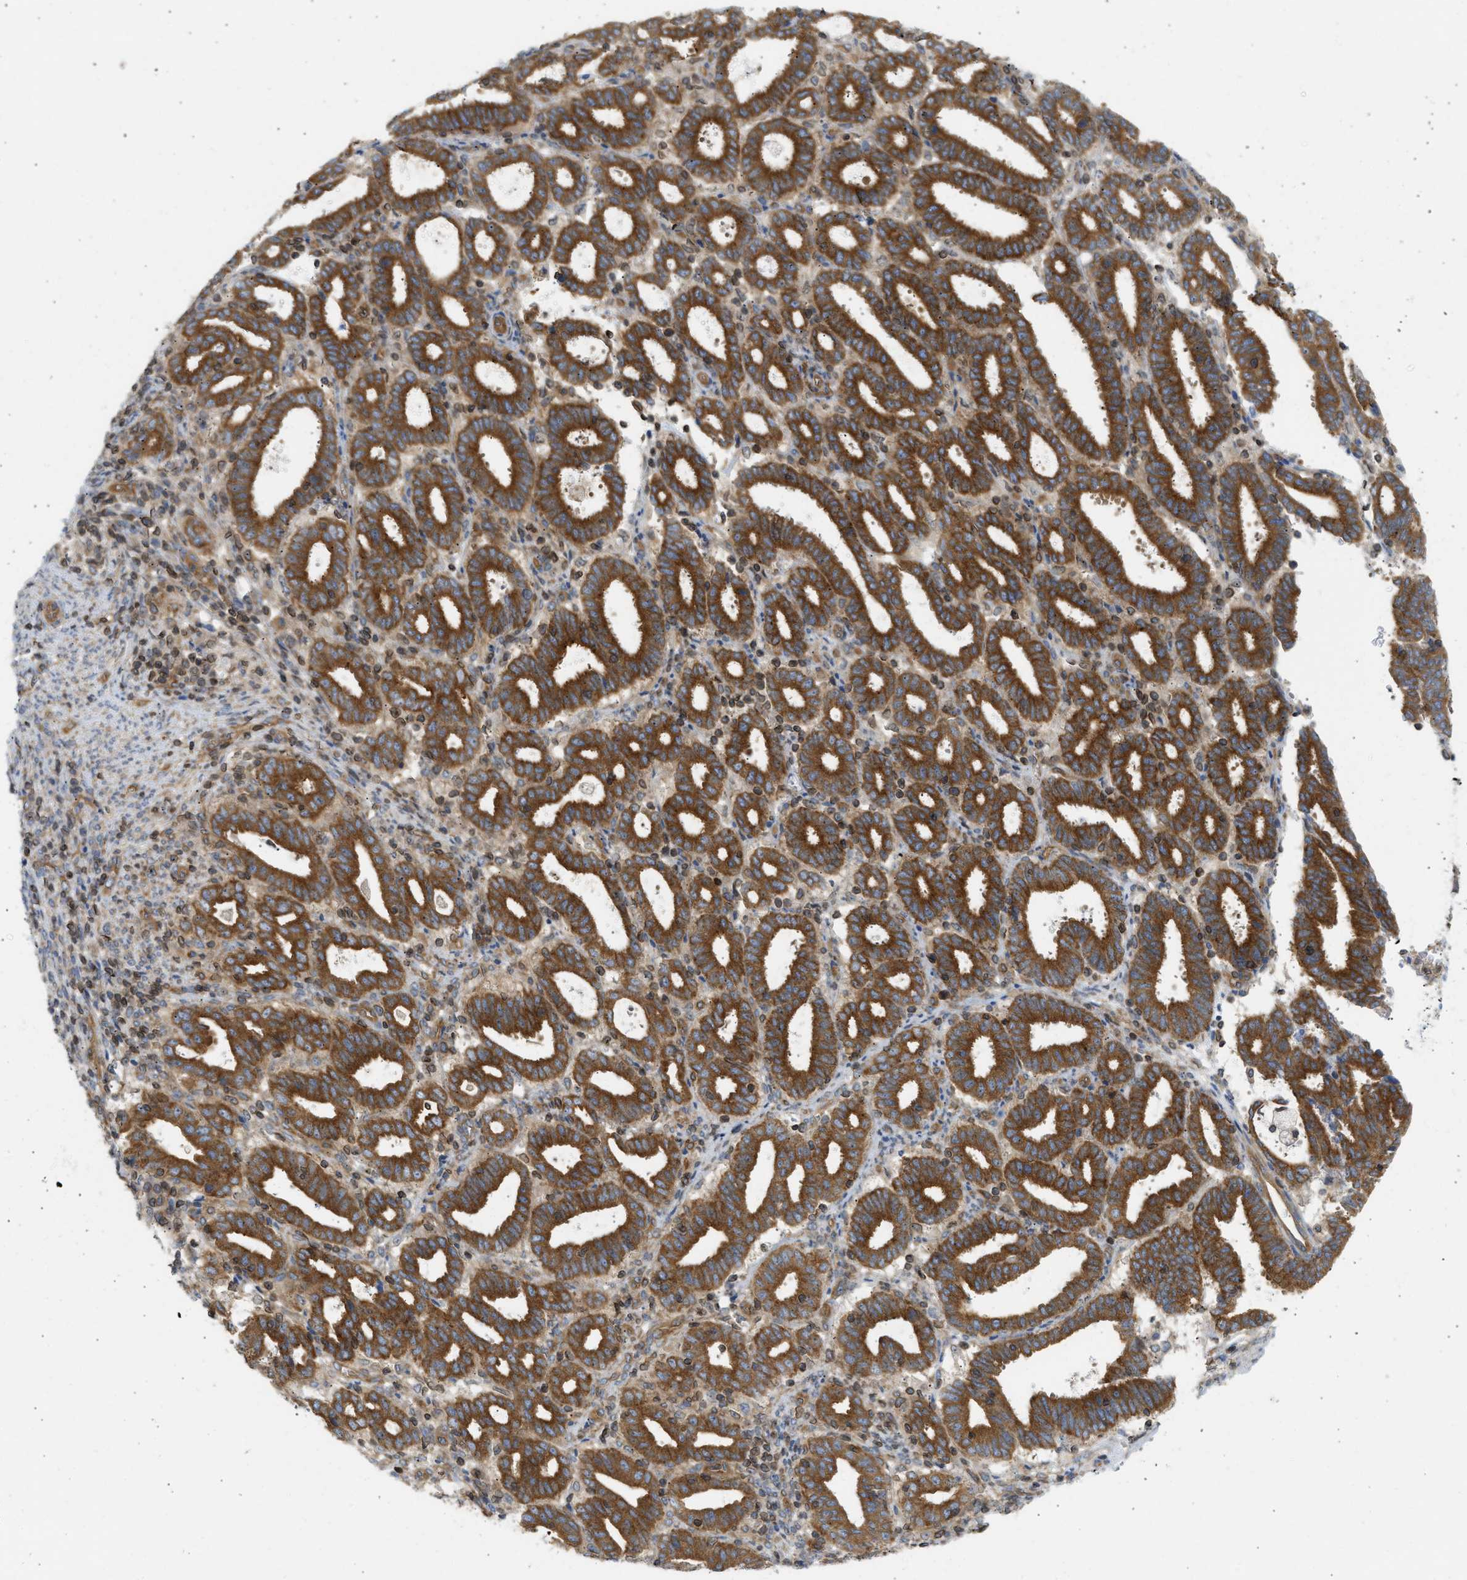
{"staining": {"intensity": "strong", "quantity": ">75%", "location": "cytoplasmic/membranous"}, "tissue": "endometrial cancer", "cell_type": "Tumor cells", "image_type": "cancer", "snomed": [{"axis": "morphology", "description": "Adenocarcinoma, NOS"}, {"axis": "topography", "description": "Uterus"}], "caption": "Human endometrial adenocarcinoma stained with a brown dye exhibits strong cytoplasmic/membranous positive expression in about >75% of tumor cells.", "gene": "STRN", "patient": {"sex": "female", "age": 83}}